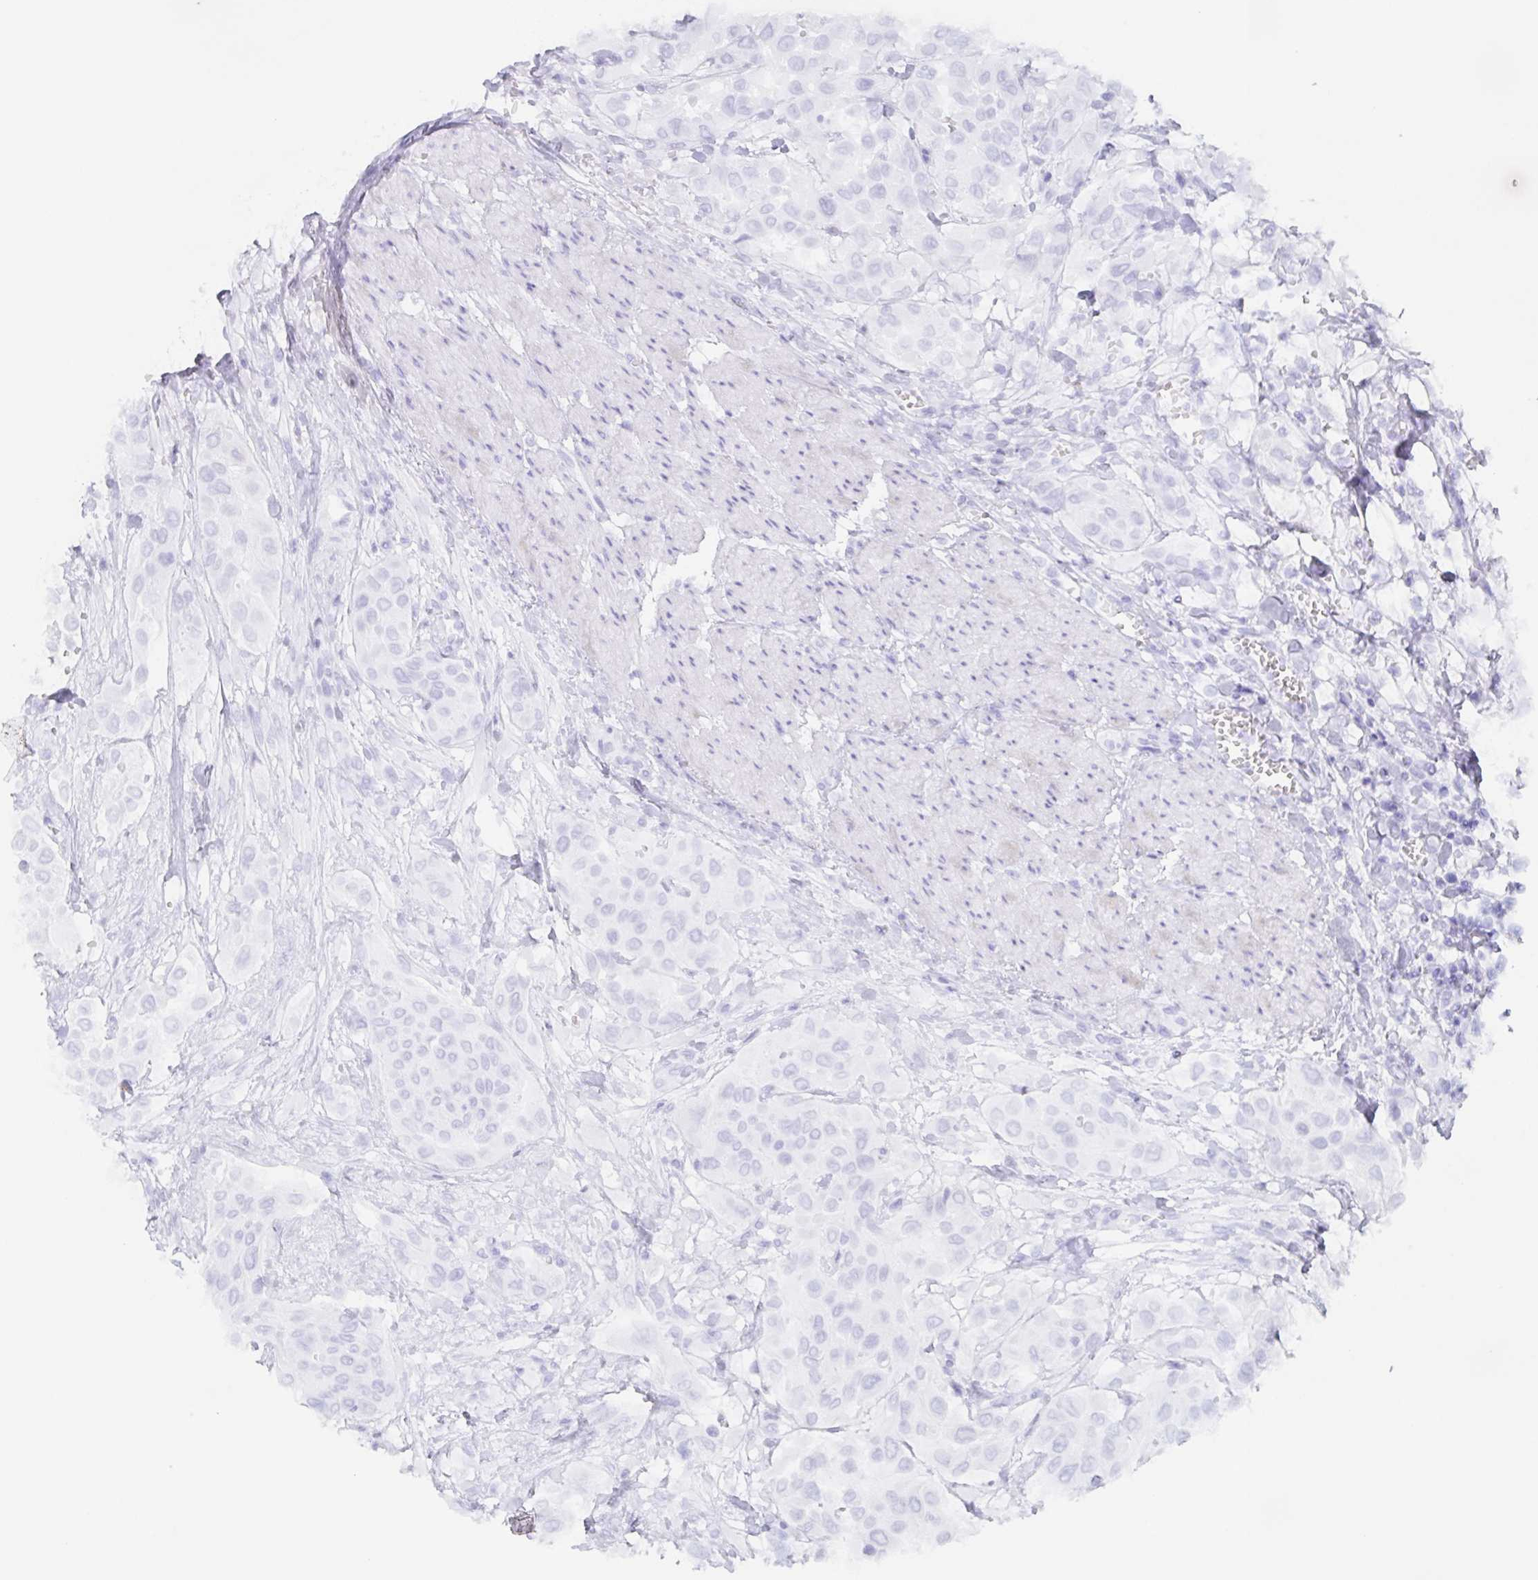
{"staining": {"intensity": "negative", "quantity": "none", "location": "none"}, "tissue": "urothelial cancer", "cell_type": "Tumor cells", "image_type": "cancer", "snomed": [{"axis": "morphology", "description": "Urothelial carcinoma, High grade"}, {"axis": "topography", "description": "Urinary bladder"}], "caption": "Histopathology image shows no significant protein expression in tumor cells of urothelial cancer.", "gene": "AGFG2", "patient": {"sex": "male", "age": 57}}